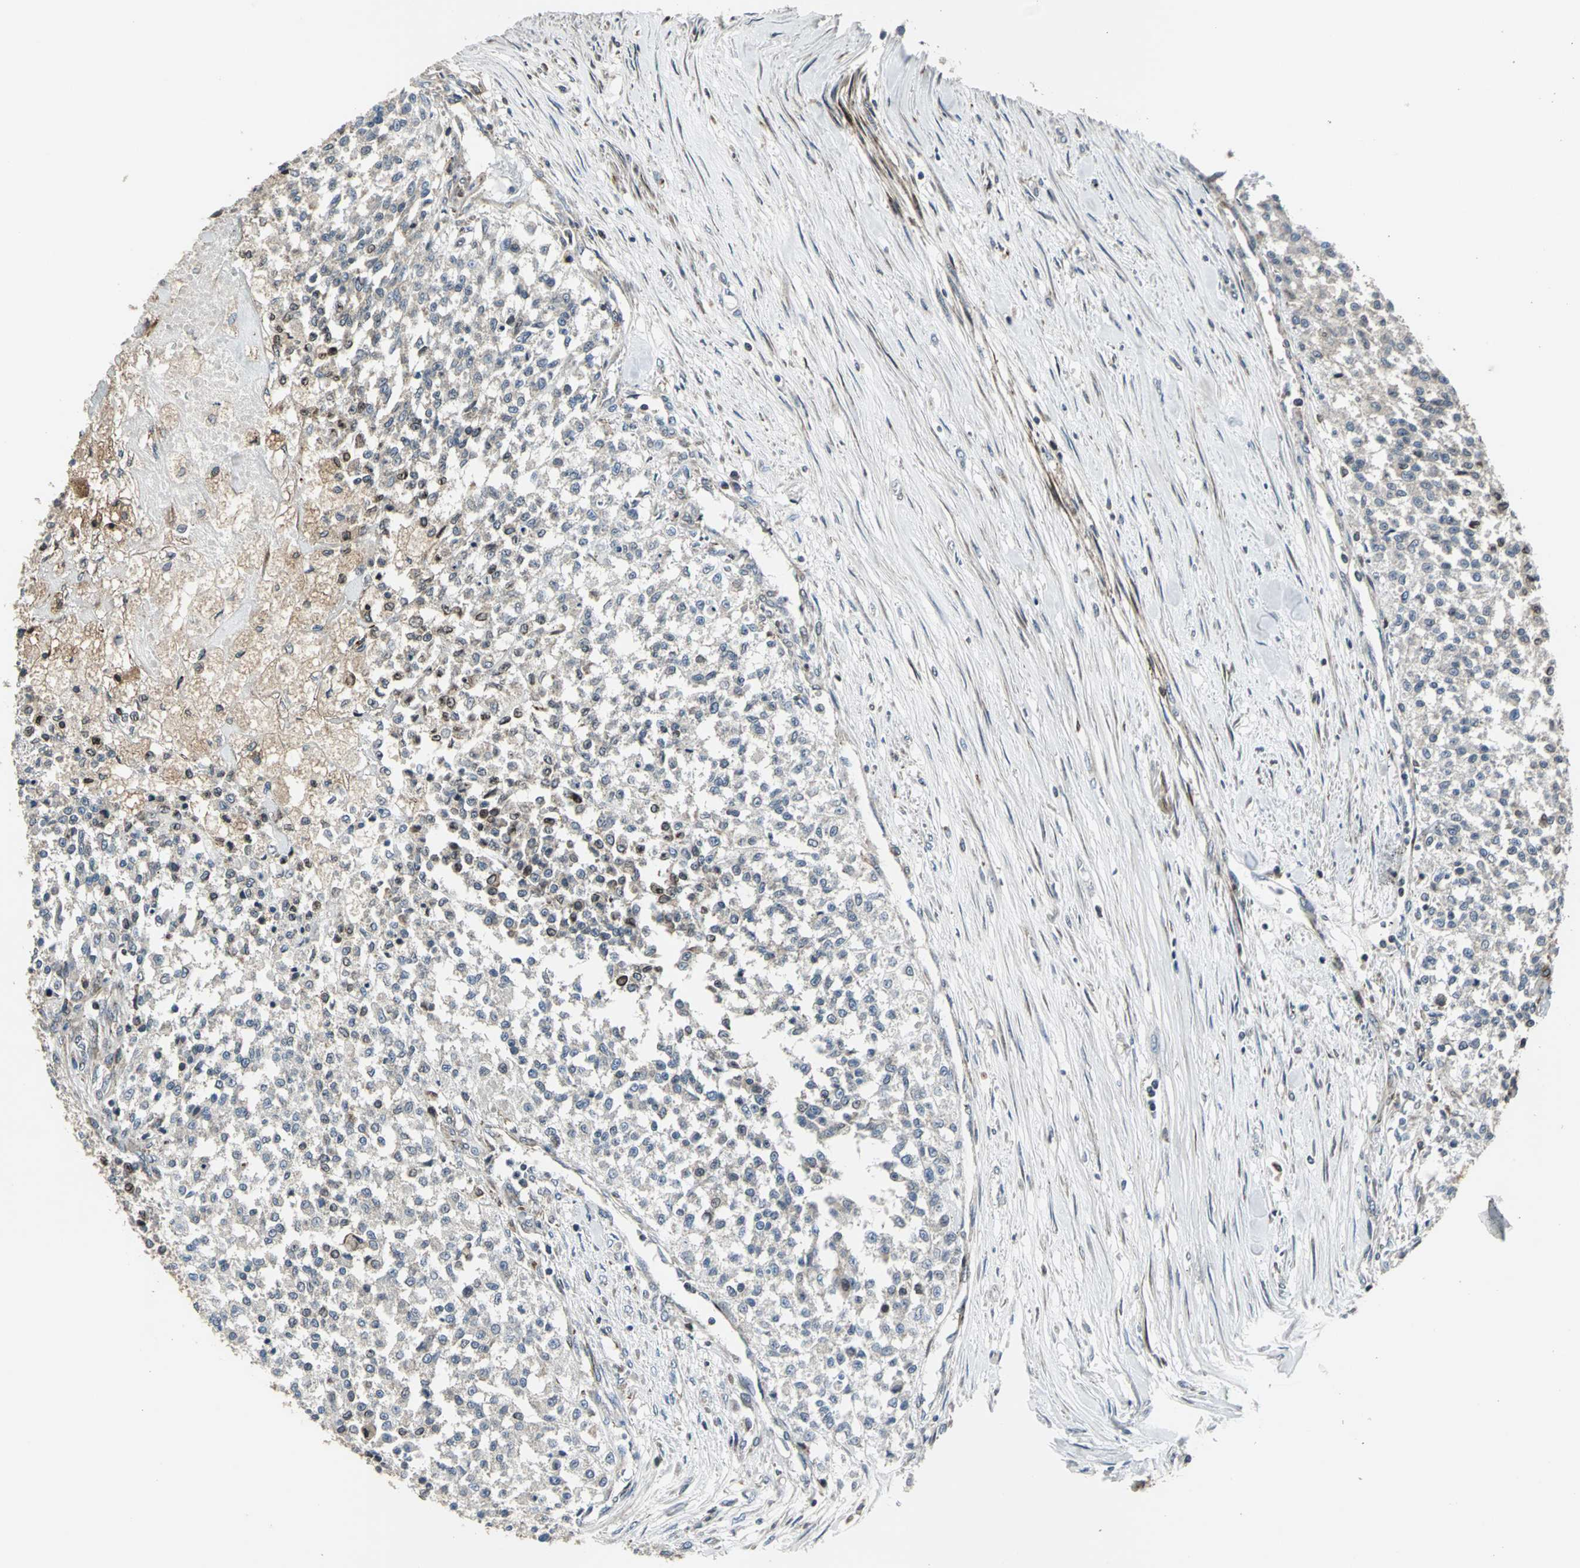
{"staining": {"intensity": "weak", "quantity": "<25%", "location": "cytoplasmic/membranous"}, "tissue": "testis cancer", "cell_type": "Tumor cells", "image_type": "cancer", "snomed": [{"axis": "morphology", "description": "Seminoma, NOS"}, {"axis": "topography", "description": "Testis"}], "caption": "Immunohistochemistry (IHC) of testis cancer exhibits no expression in tumor cells.", "gene": "HTATIP2", "patient": {"sex": "male", "age": 59}}